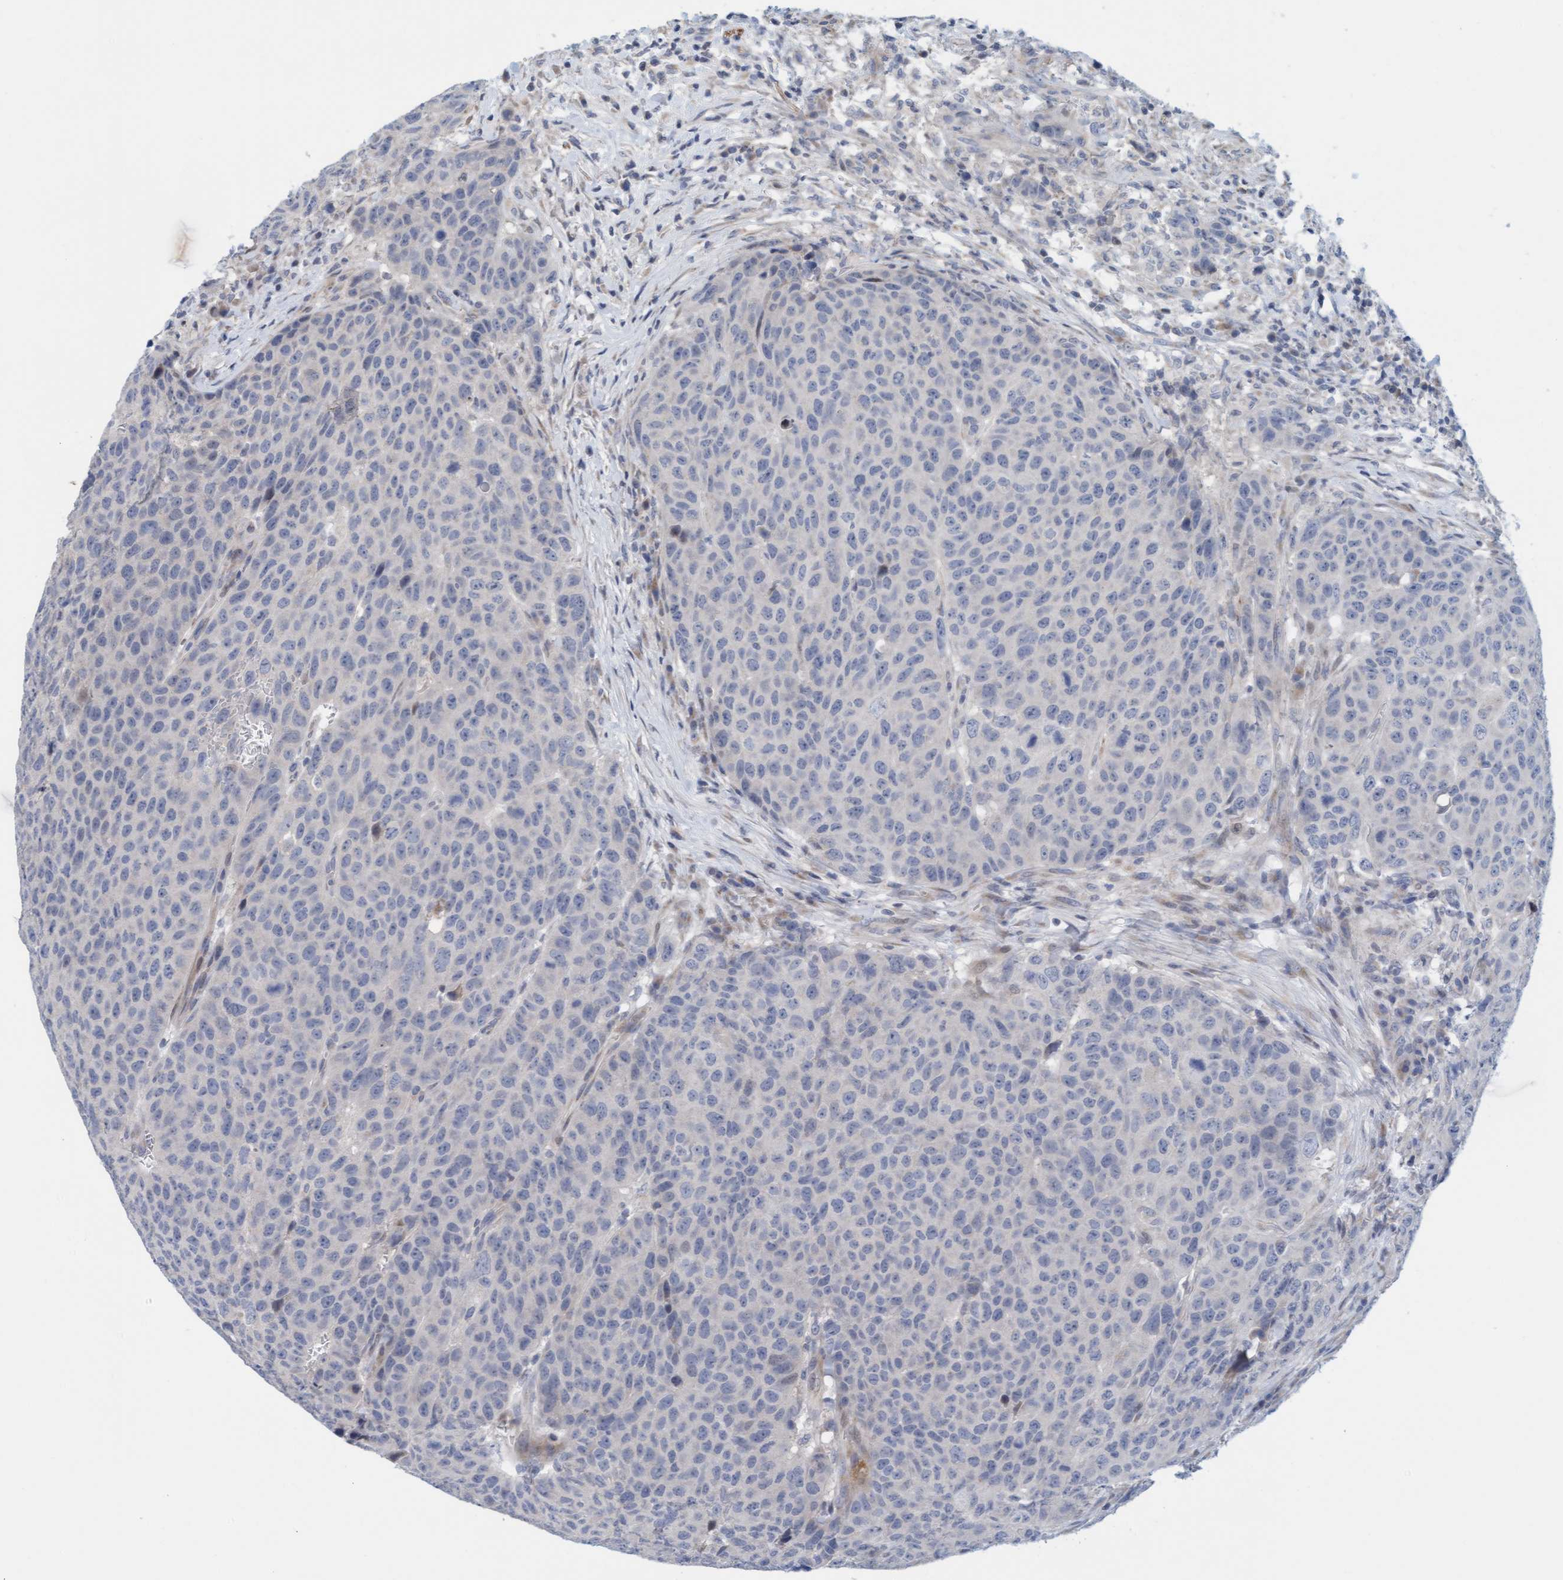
{"staining": {"intensity": "negative", "quantity": "none", "location": "none"}, "tissue": "head and neck cancer", "cell_type": "Tumor cells", "image_type": "cancer", "snomed": [{"axis": "morphology", "description": "Squamous cell carcinoma, NOS"}, {"axis": "topography", "description": "Head-Neck"}], "caption": "Protein analysis of squamous cell carcinoma (head and neck) shows no significant positivity in tumor cells.", "gene": "ZC3H3", "patient": {"sex": "male", "age": 66}}